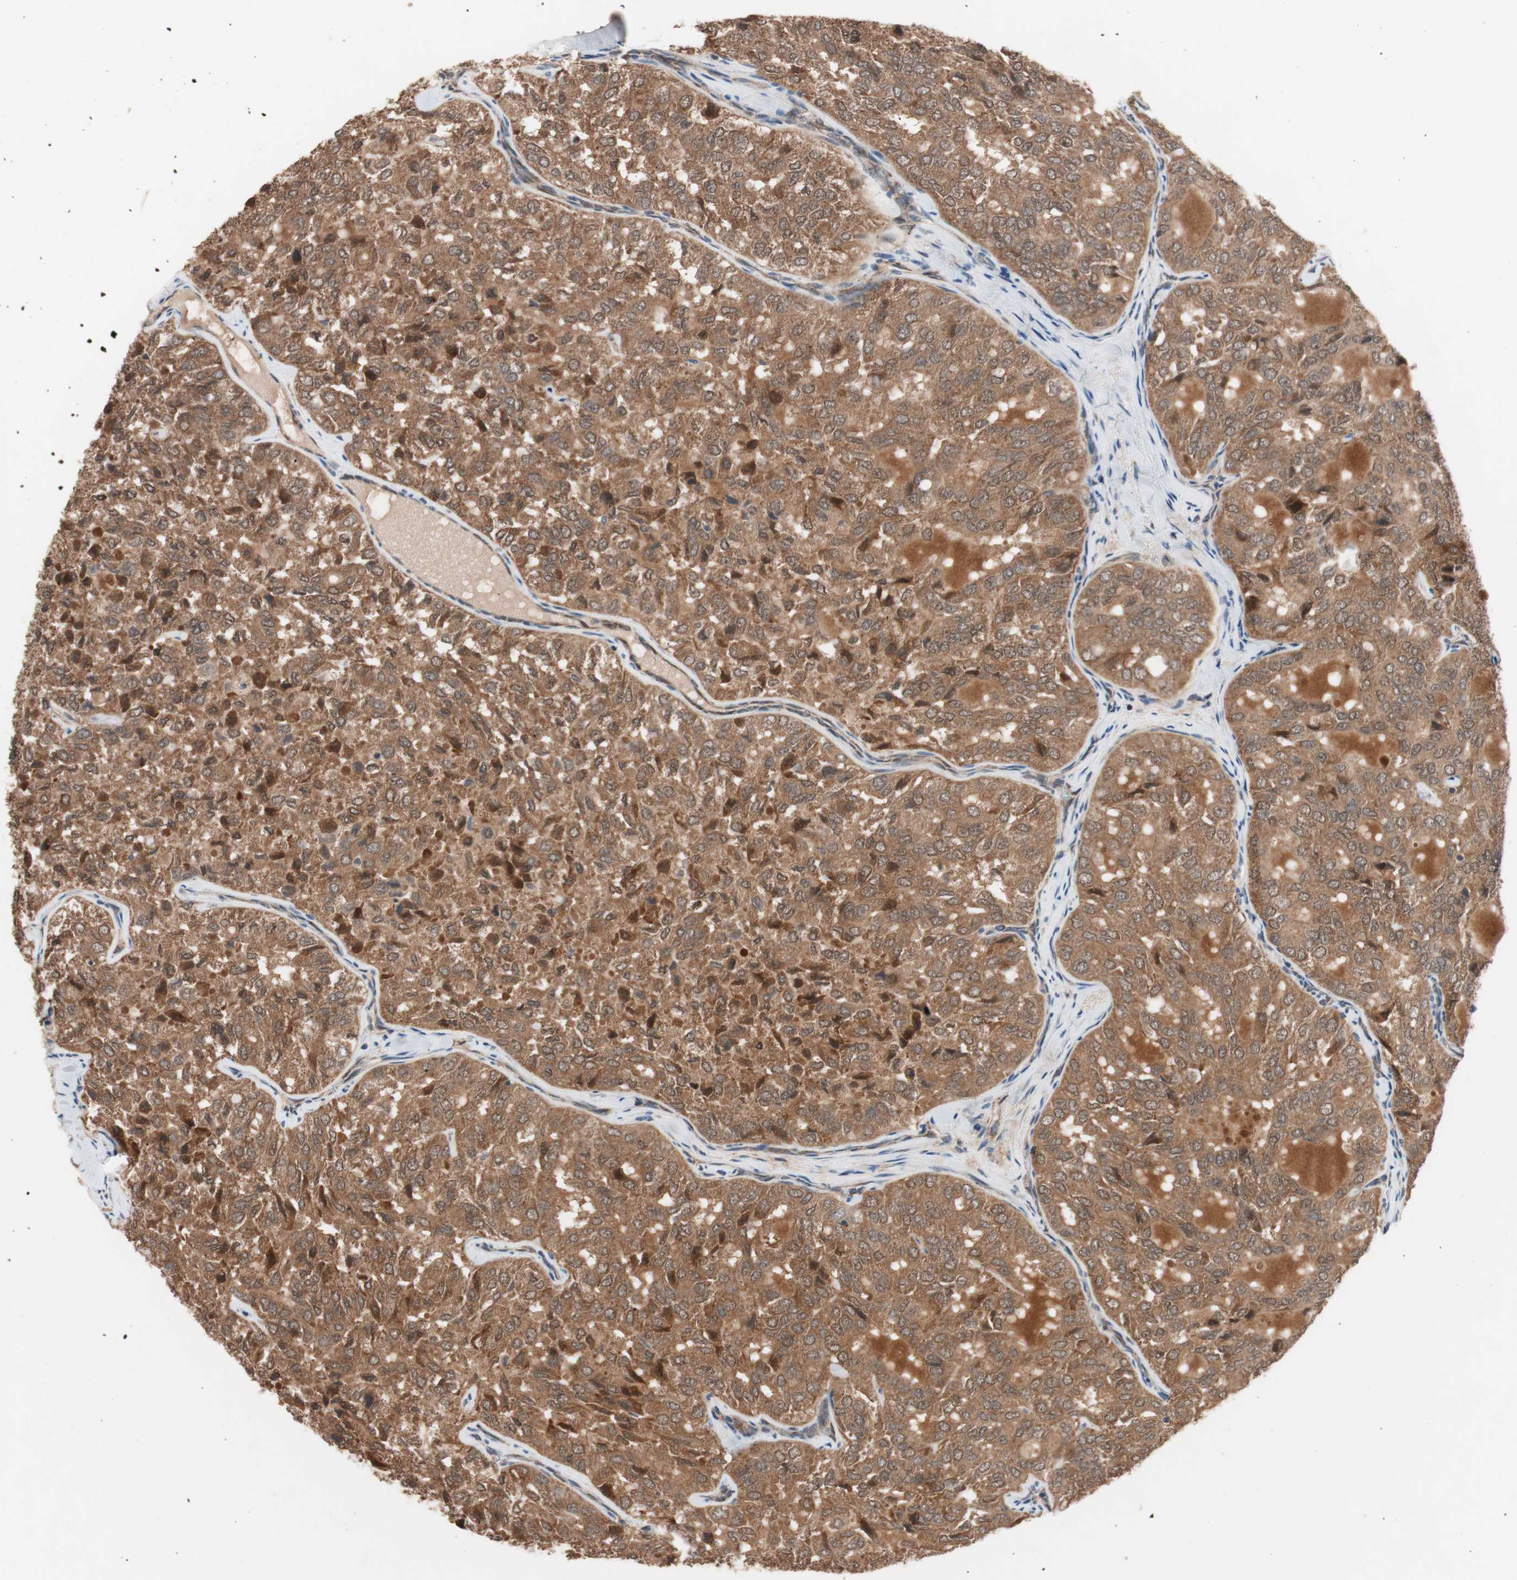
{"staining": {"intensity": "moderate", "quantity": ">75%", "location": "cytoplasmic/membranous"}, "tissue": "thyroid cancer", "cell_type": "Tumor cells", "image_type": "cancer", "snomed": [{"axis": "morphology", "description": "Follicular adenoma carcinoma, NOS"}, {"axis": "topography", "description": "Thyroid gland"}], "caption": "IHC of human thyroid cancer (follicular adenoma carcinoma) exhibits medium levels of moderate cytoplasmic/membranous positivity in approximately >75% of tumor cells.", "gene": "HMBS", "patient": {"sex": "male", "age": 75}}